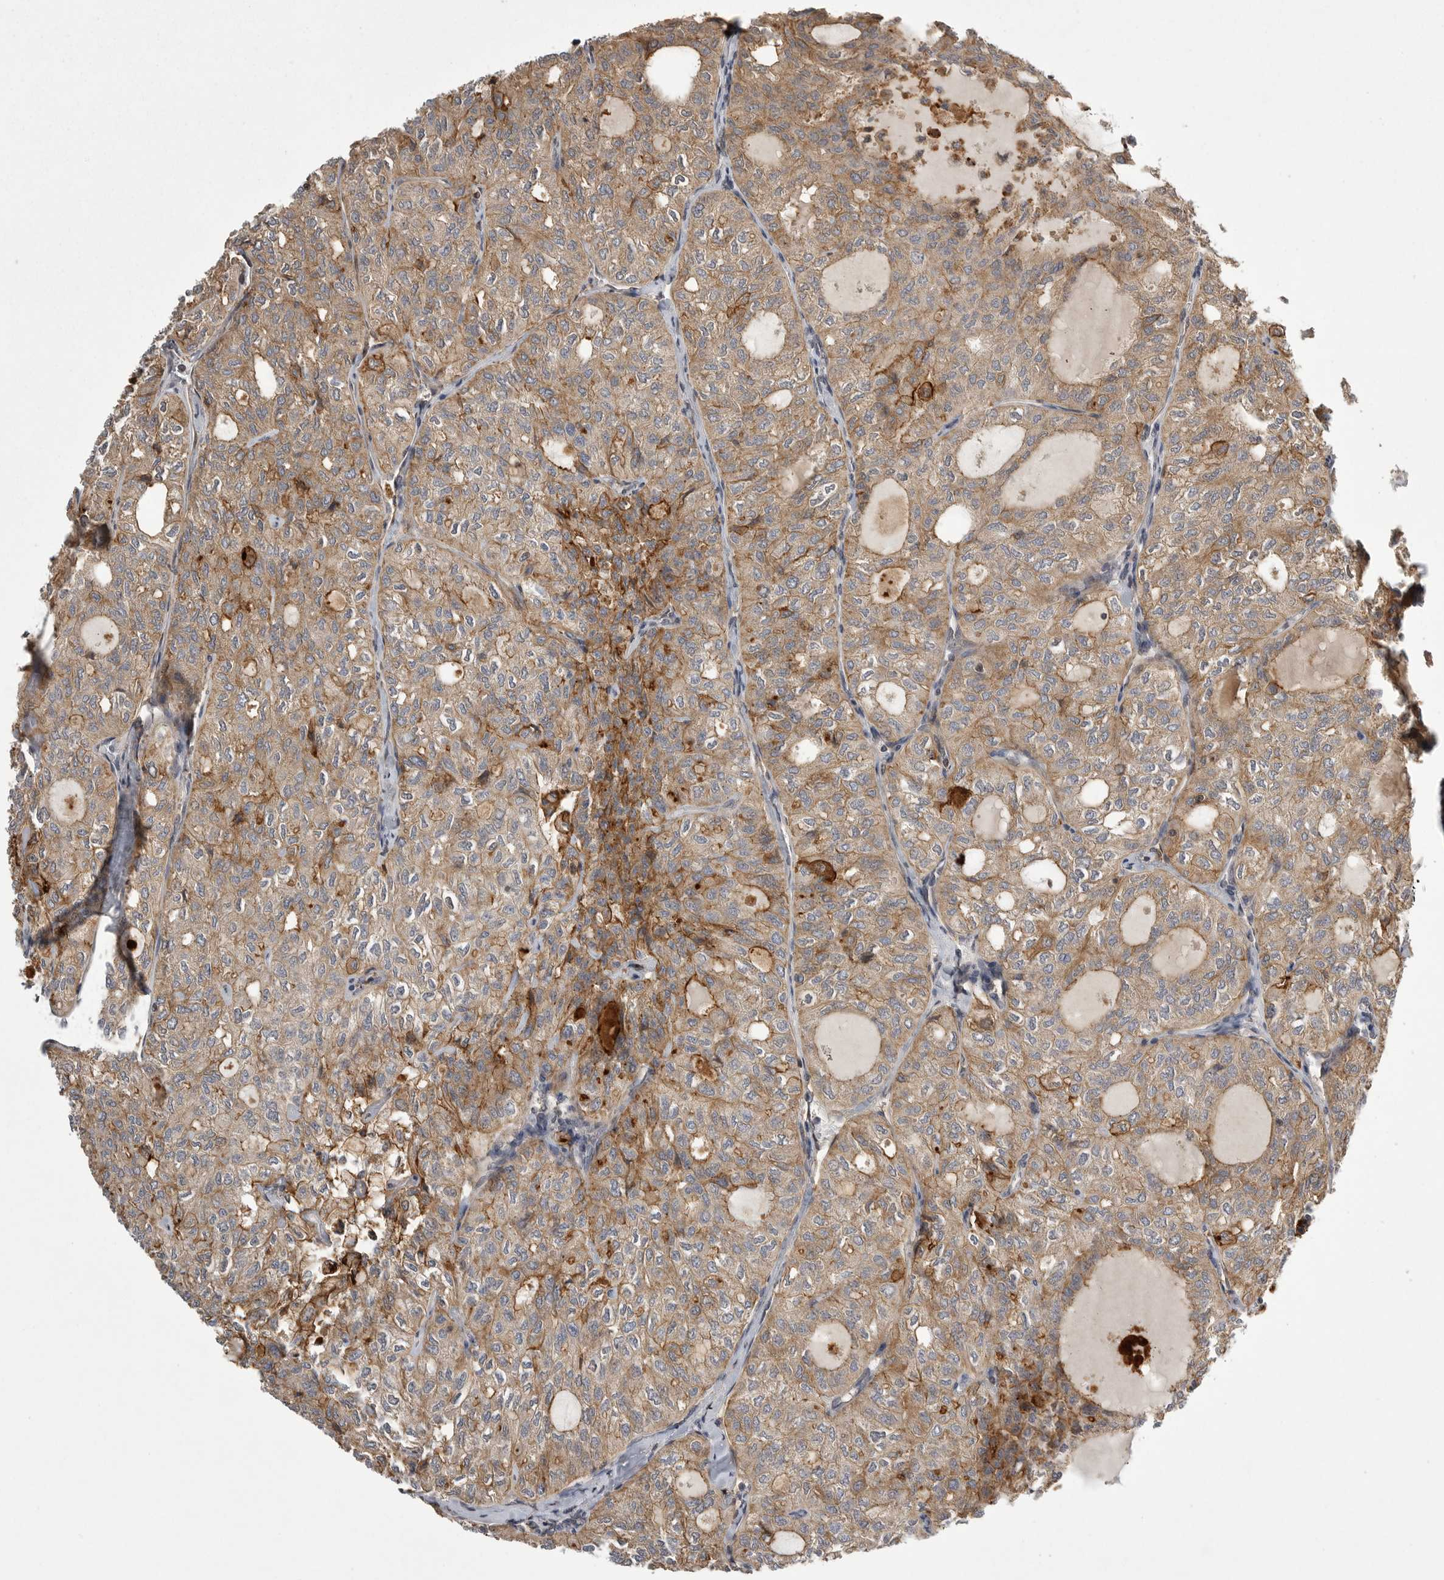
{"staining": {"intensity": "moderate", "quantity": ">75%", "location": "cytoplasmic/membranous"}, "tissue": "thyroid cancer", "cell_type": "Tumor cells", "image_type": "cancer", "snomed": [{"axis": "morphology", "description": "Follicular adenoma carcinoma, NOS"}, {"axis": "topography", "description": "Thyroid gland"}], "caption": "Moderate cytoplasmic/membranous protein staining is identified in approximately >75% of tumor cells in follicular adenoma carcinoma (thyroid).", "gene": "NECTIN1", "patient": {"sex": "male", "age": 75}}